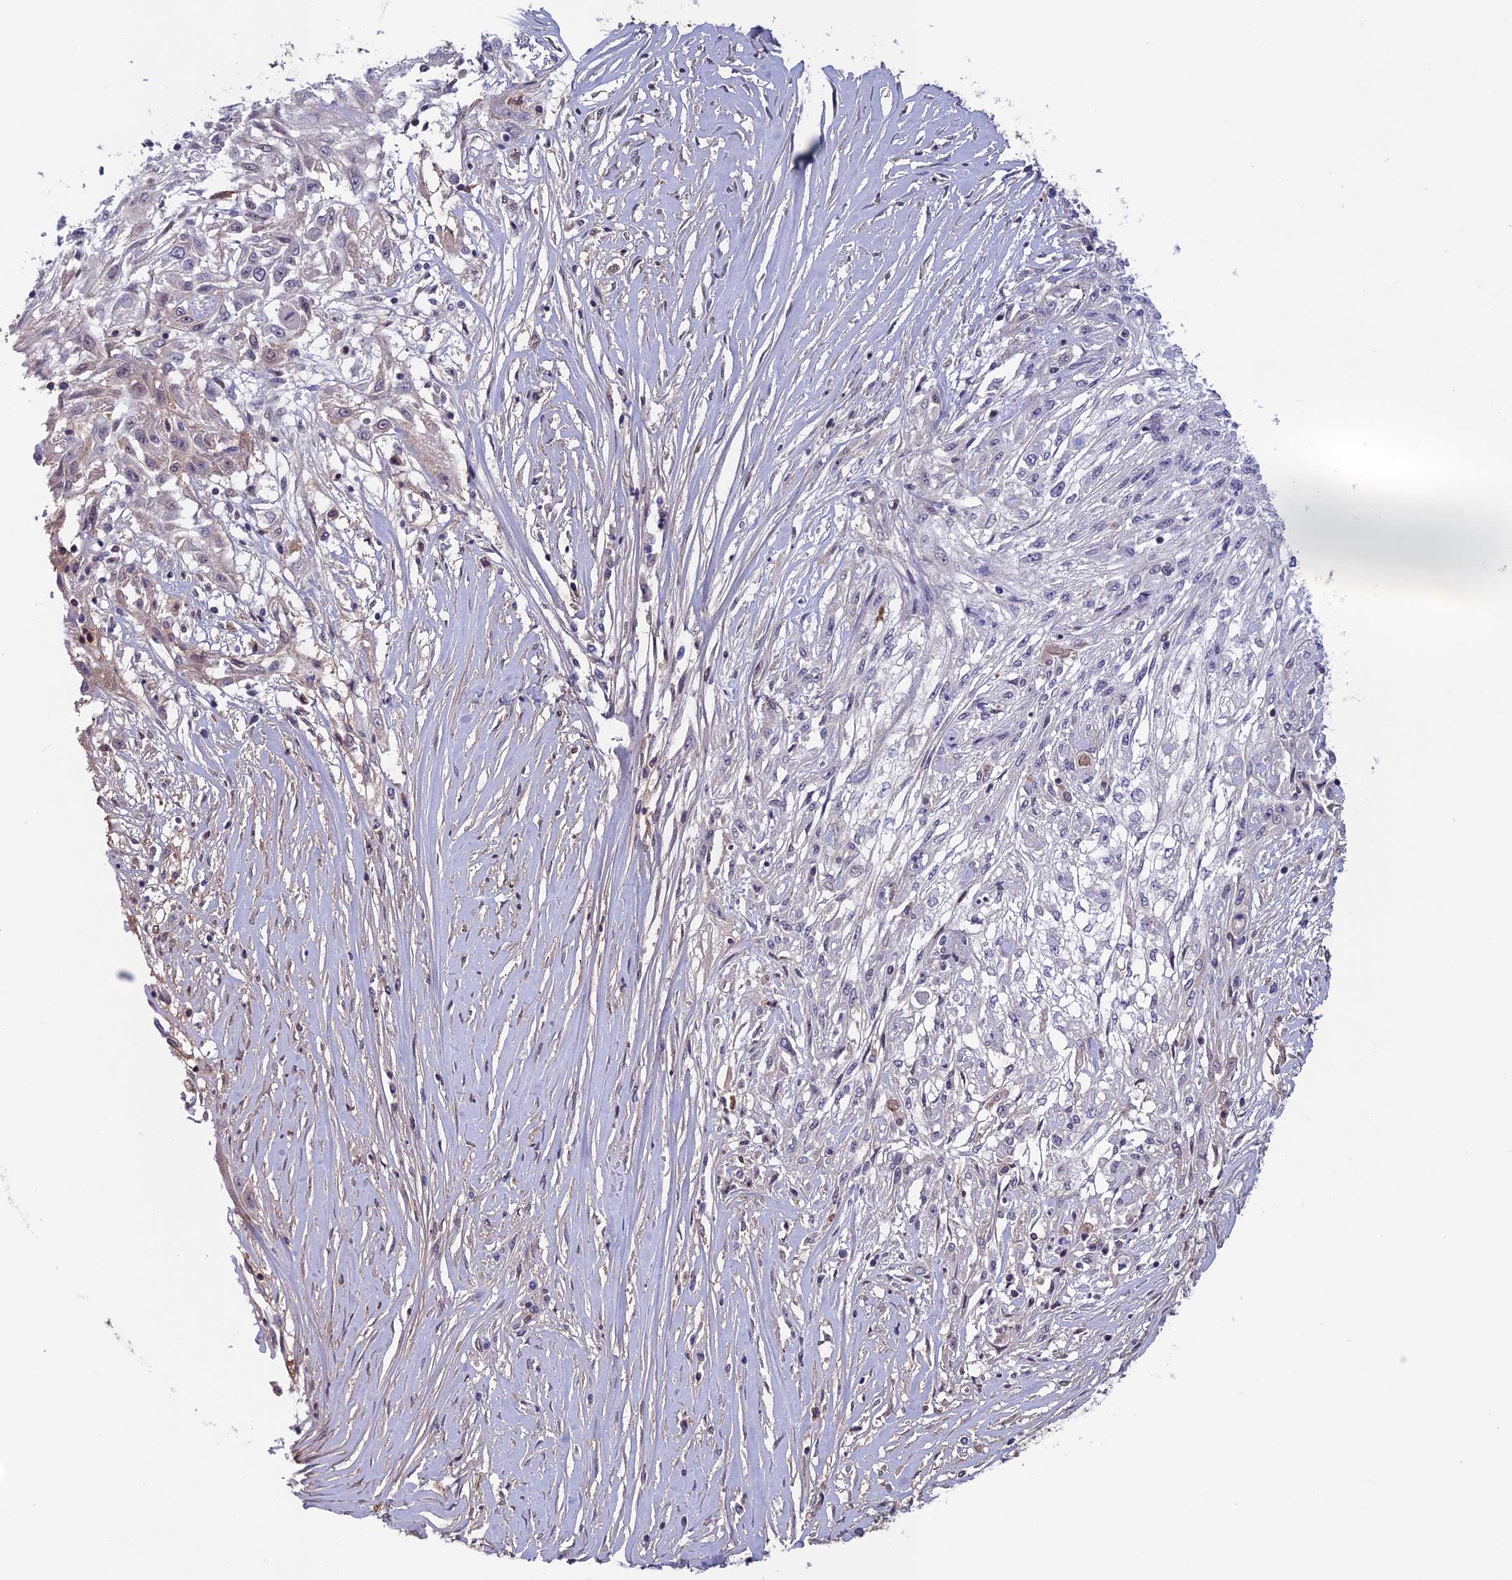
{"staining": {"intensity": "negative", "quantity": "none", "location": "none"}, "tissue": "skin cancer", "cell_type": "Tumor cells", "image_type": "cancer", "snomed": [{"axis": "morphology", "description": "Squamous cell carcinoma, NOS"}, {"axis": "morphology", "description": "Squamous cell carcinoma, metastatic, NOS"}, {"axis": "topography", "description": "Skin"}, {"axis": "topography", "description": "Lymph node"}], "caption": "Immunohistochemistry micrograph of human skin metastatic squamous cell carcinoma stained for a protein (brown), which exhibits no expression in tumor cells.", "gene": "FKBPL", "patient": {"sex": "male", "age": 75}}